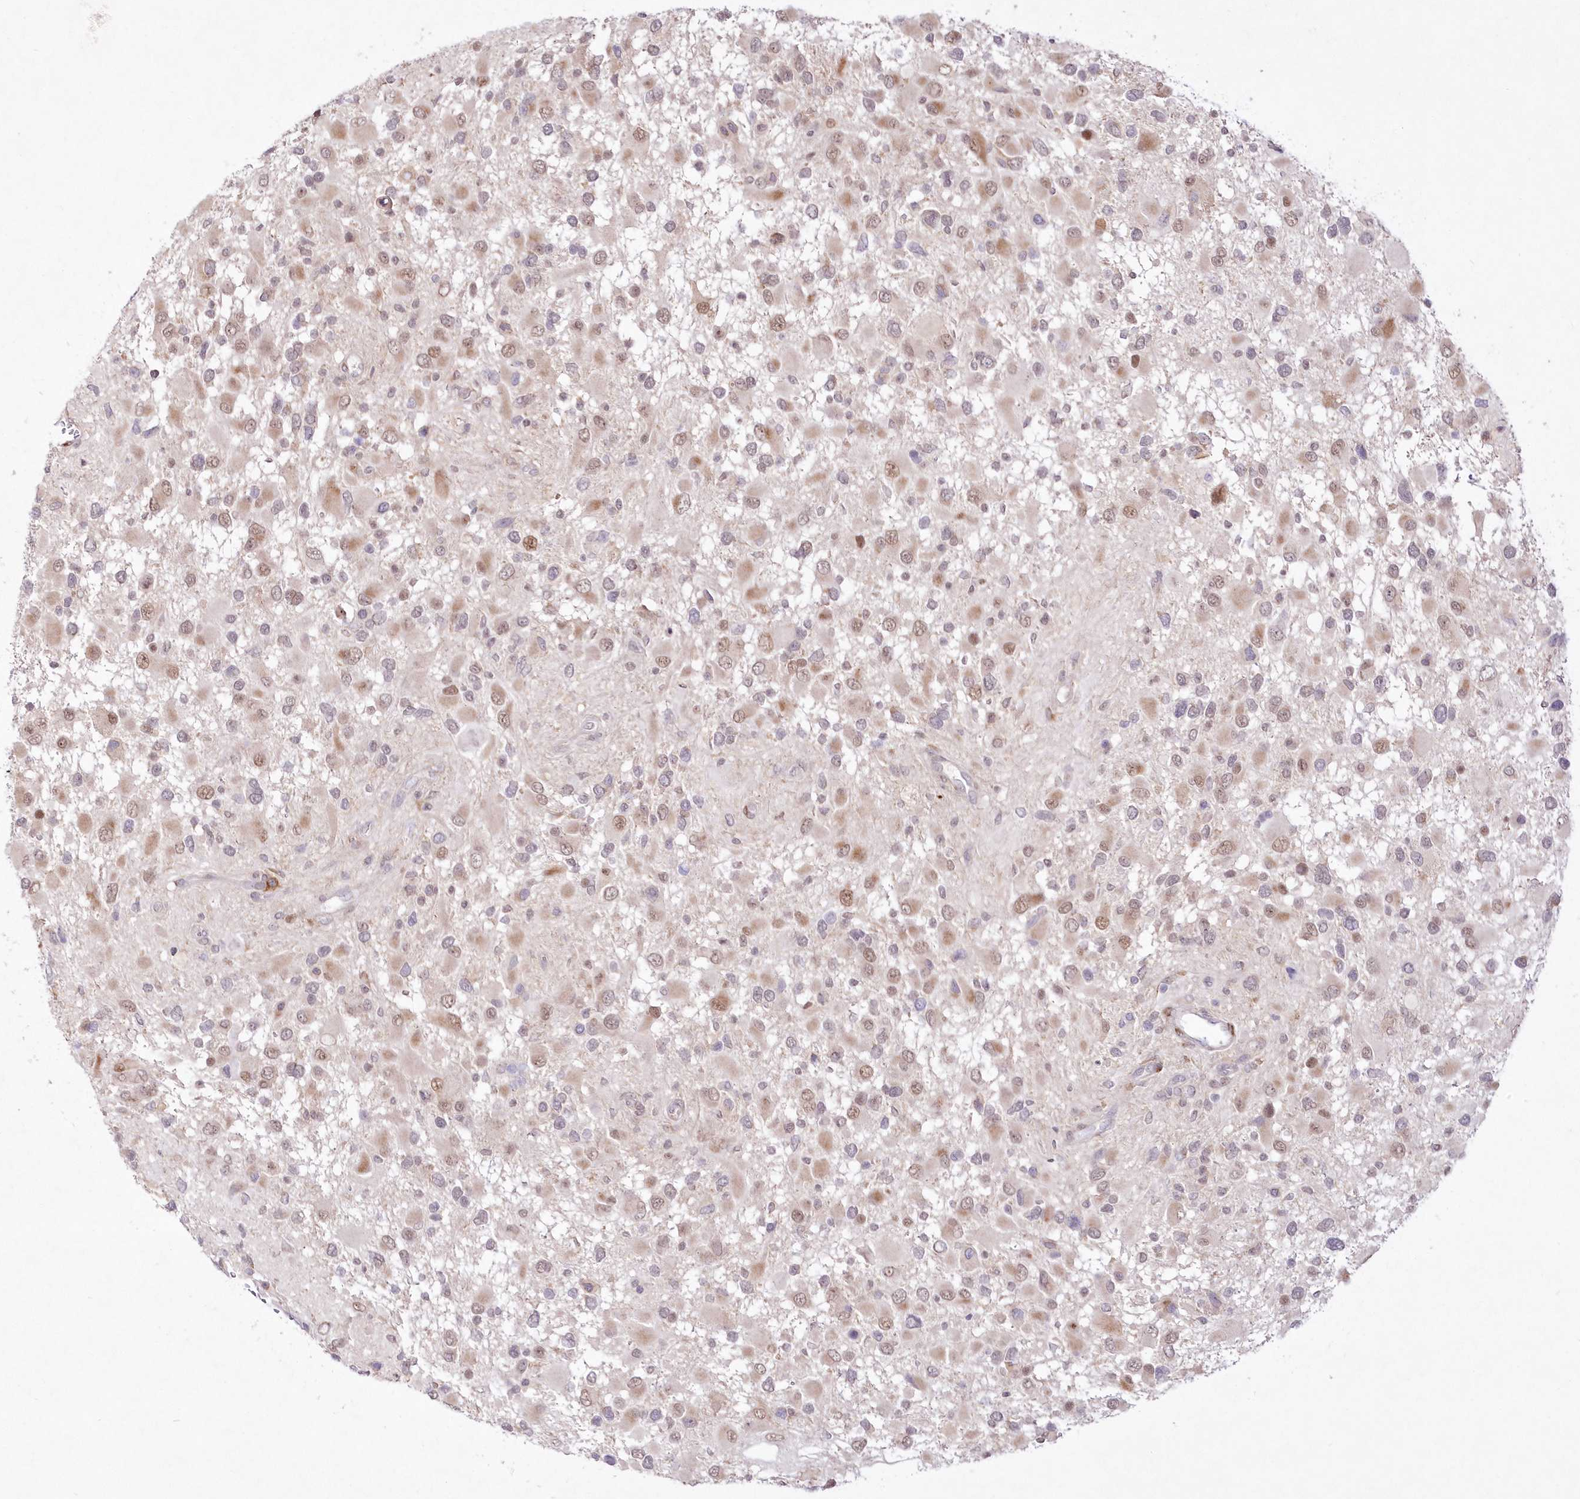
{"staining": {"intensity": "moderate", "quantity": "25%-75%", "location": "nuclear"}, "tissue": "glioma", "cell_type": "Tumor cells", "image_type": "cancer", "snomed": [{"axis": "morphology", "description": "Glioma, malignant, High grade"}, {"axis": "topography", "description": "Brain"}], "caption": "Moderate nuclear positivity is seen in approximately 25%-75% of tumor cells in glioma.", "gene": "LDB1", "patient": {"sex": "male", "age": 53}}